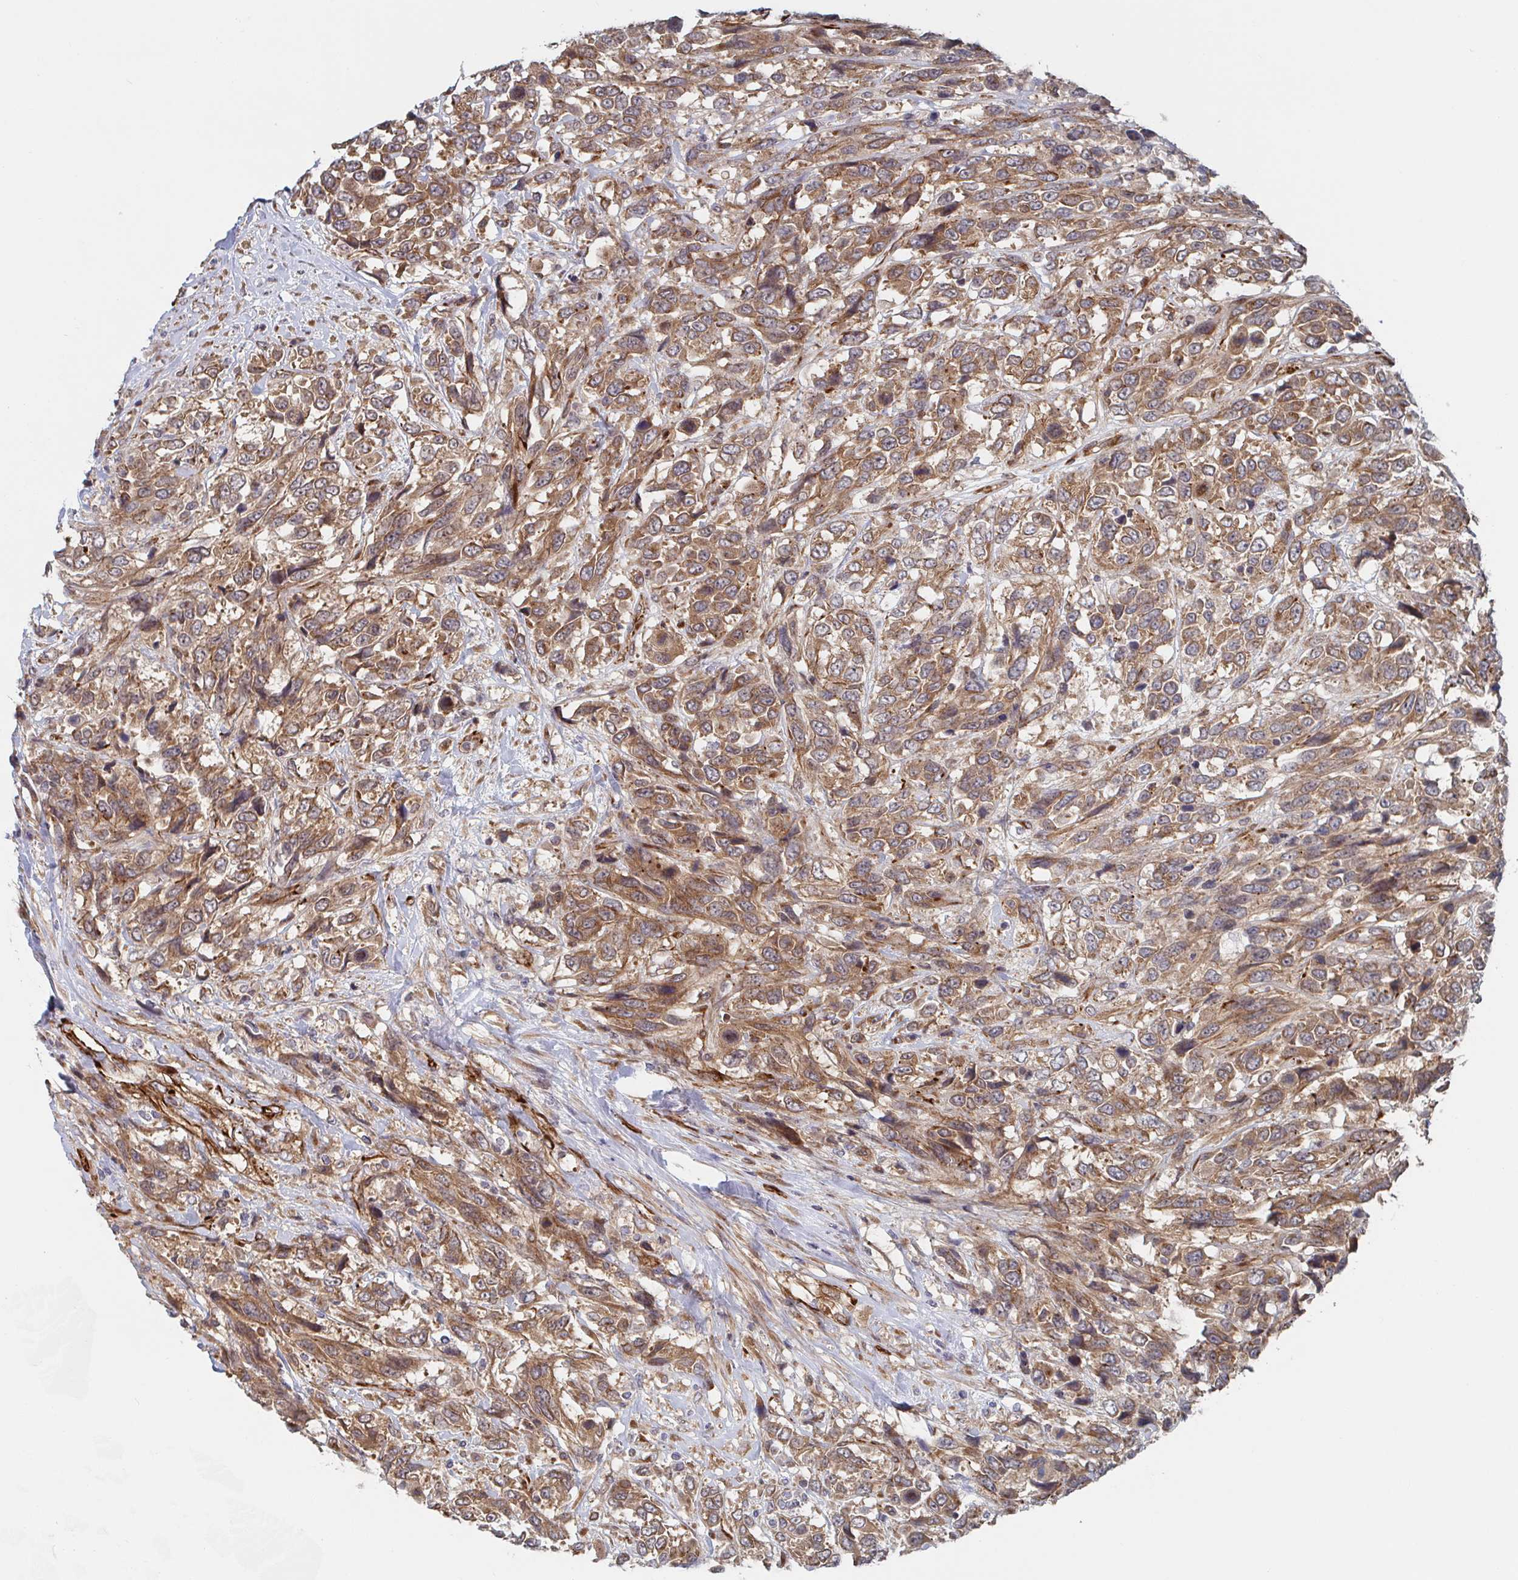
{"staining": {"intensity": "moderate", "quantity": ">75%", "location": "cytoplasmic/membranous"}, "tissue": "urothelial cancer", "cell_type": "Tumor cells", "image_type": "cancer", "snomed": [{"axis": "morphology", "description": "Urothelial carcinoma, High grade"}, {"axis": "topography", "description": "Urinary bladder"}], "caption": "Tumor cells show medium levels of moderate cytoplasmic/membranous expression in about >75% of cells in urothelial carcinoma (high-grade). (DAB IHC, brown staining for protein, blue staining for nuclei).", "gene": "DVL3", "patient": {"sex": "female", "age": 70}}